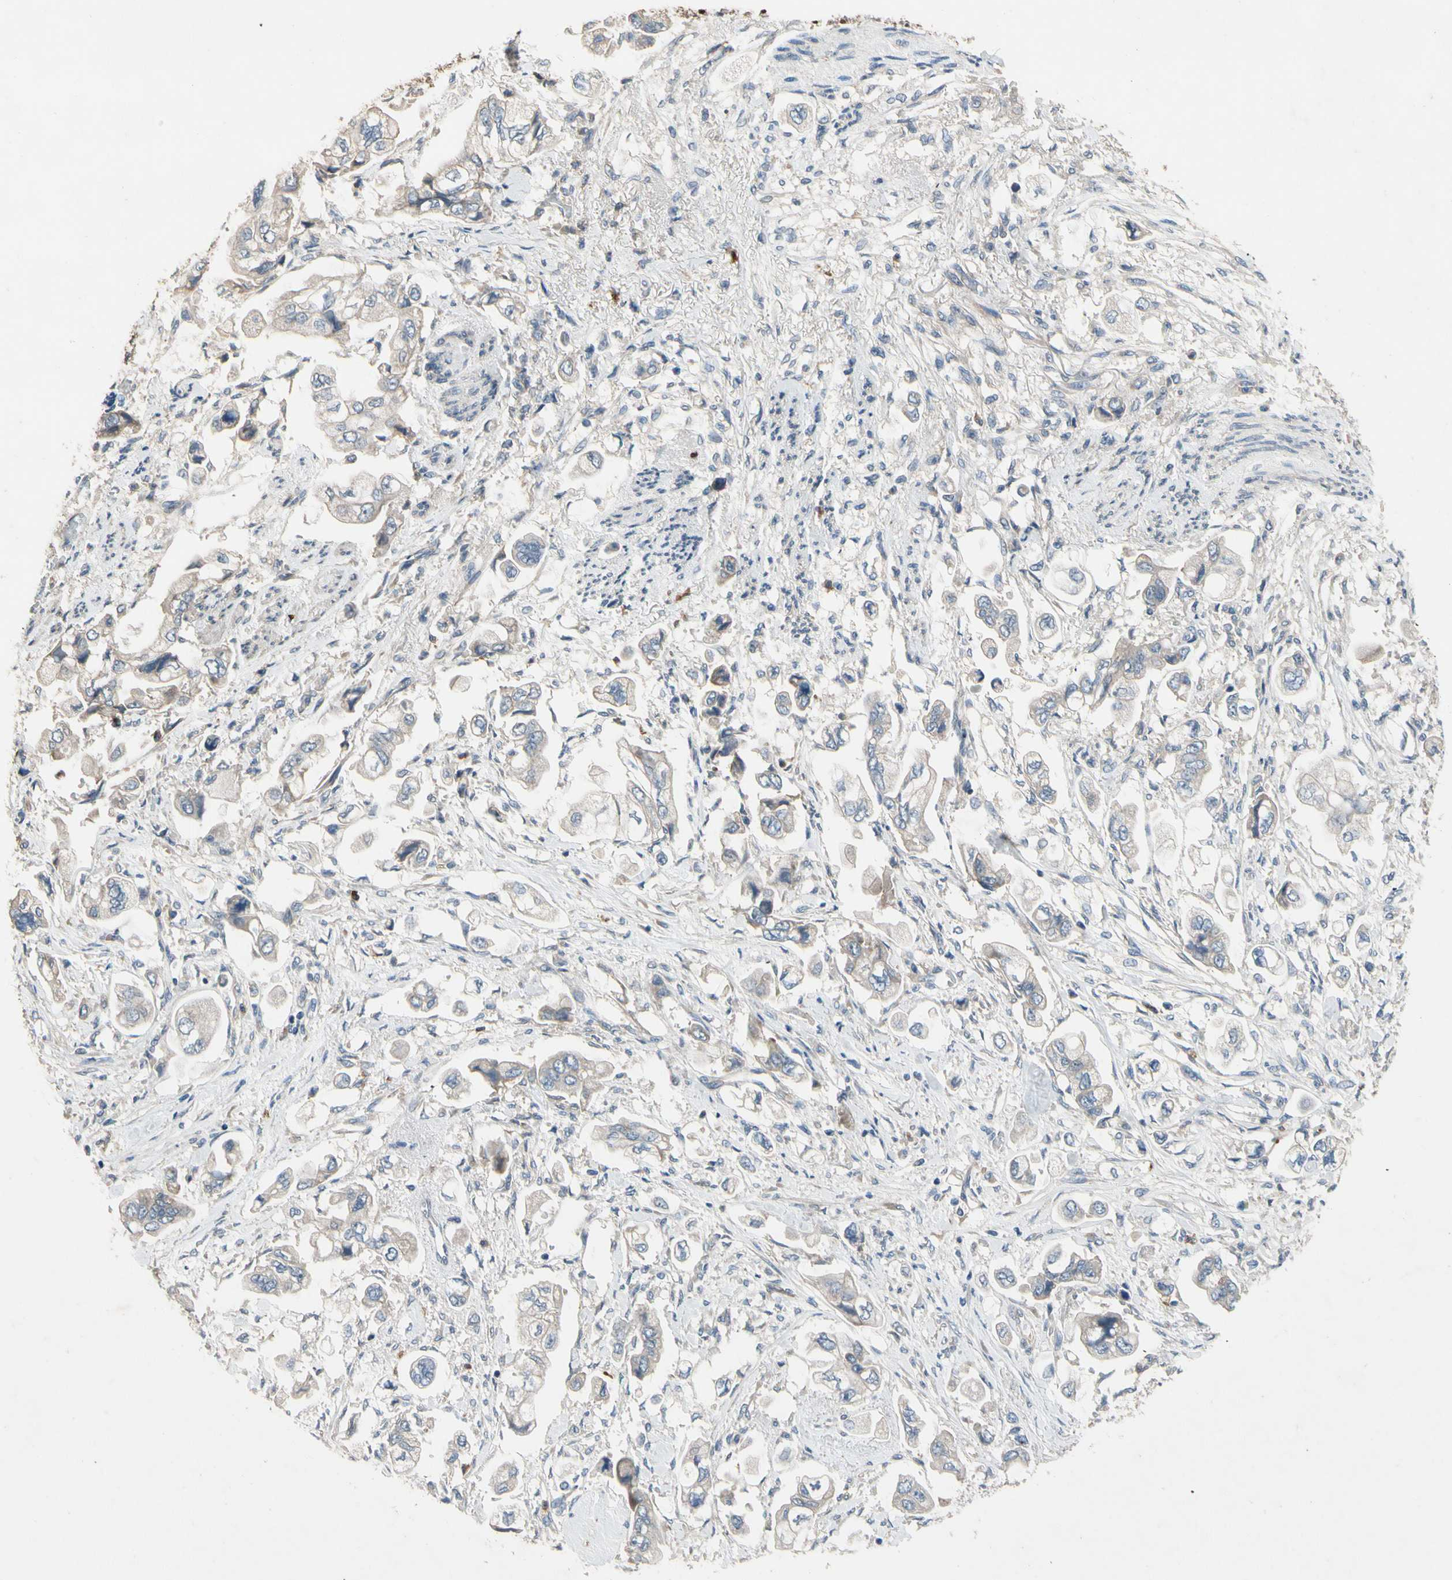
{"staining": {"intensity": "negative", "quantity": "none", "location": "none"}, "tissue": "stomach cancer", "cell_type": "Tumor cells", "image_type": "cancer", "snomed": [{"axis": "morphology", "description": "Adenocarcinoma, NOS"}, {"axis": "topography", "description": "Stomach"}], "caption": "Histopathology image shows no significant protein expression in tumor cells of stomach cancer (adenocarcinoma).", "gene": "SIGLEC5", "patient": {"sex": "male", "age": 62}}